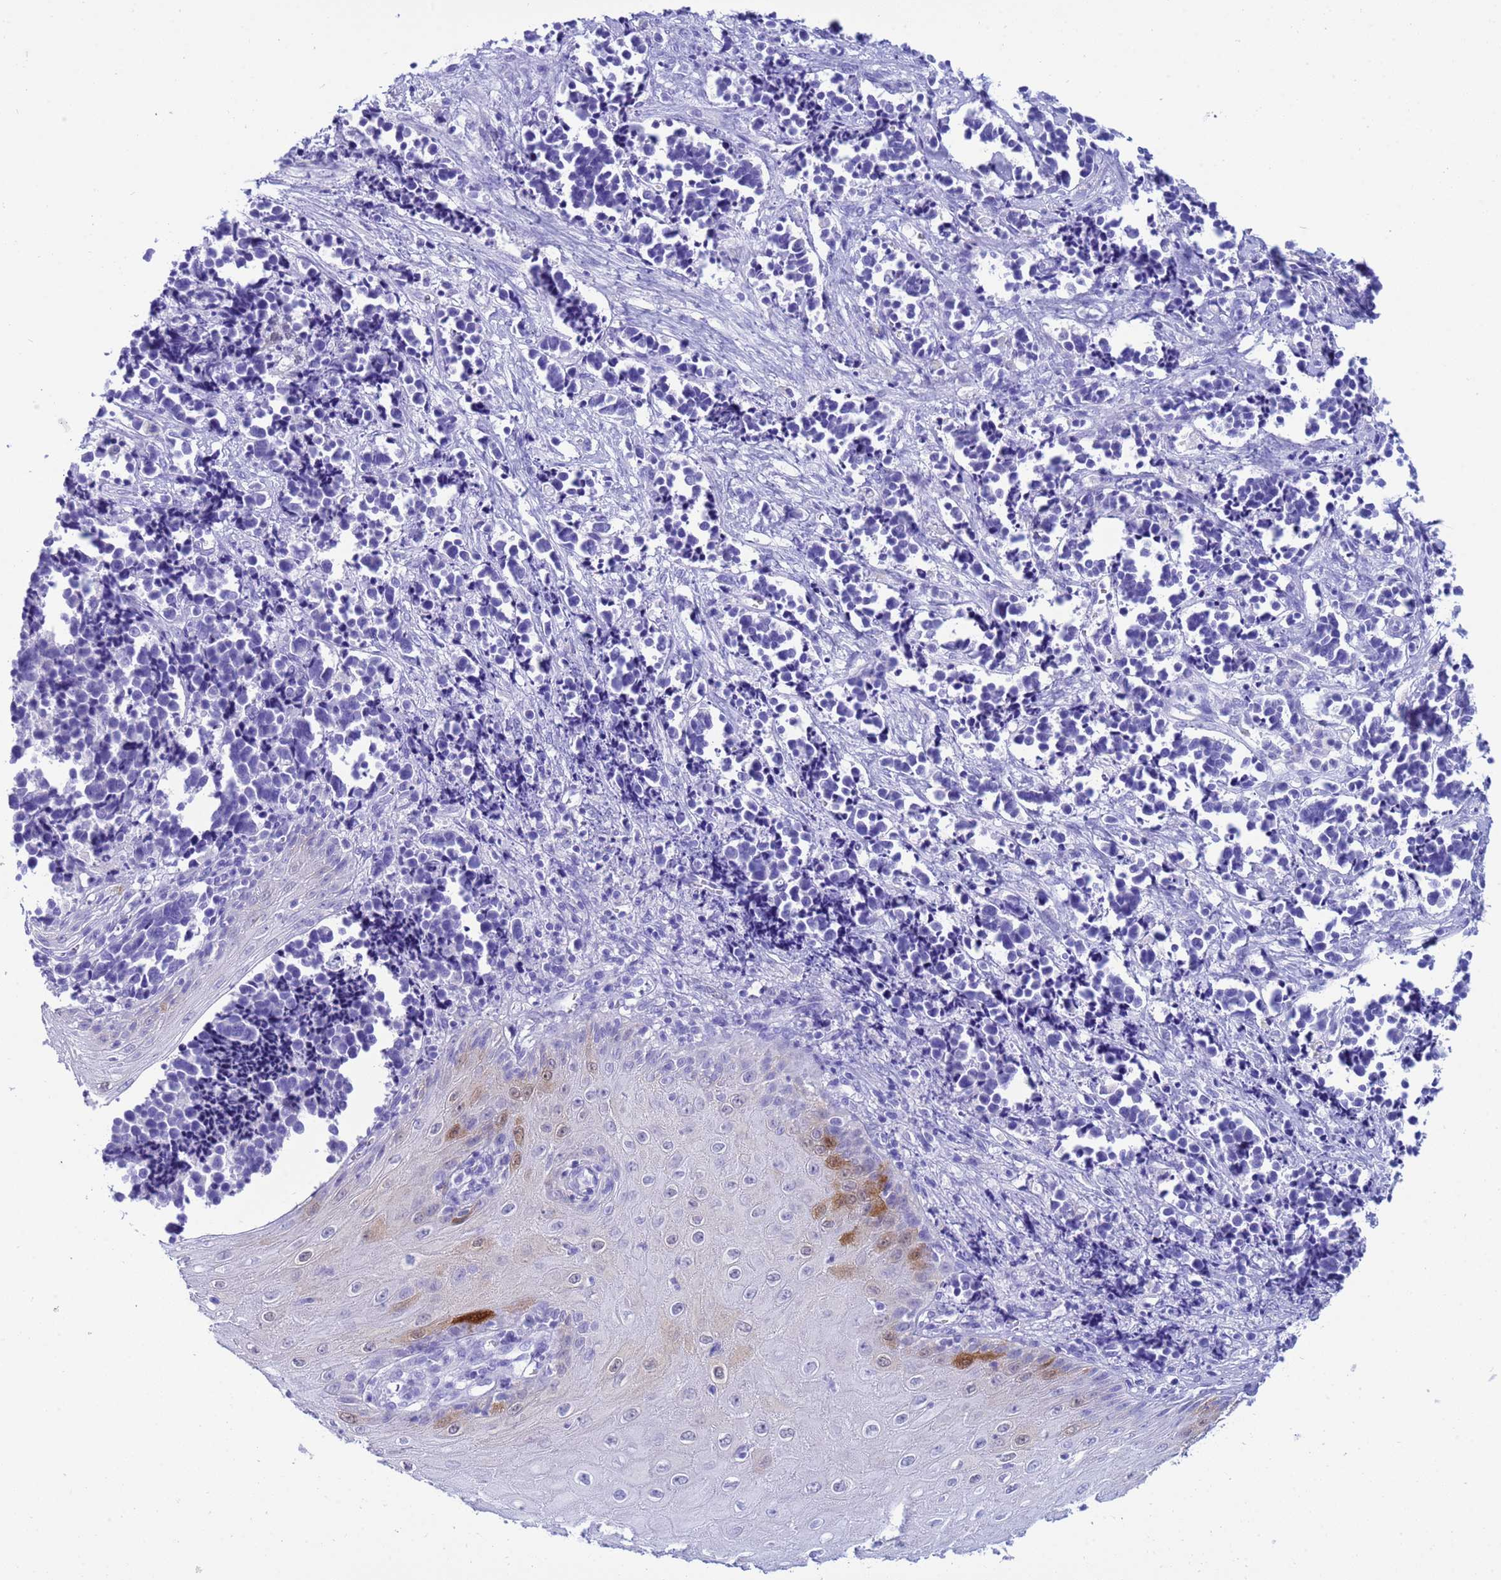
{"staining": {"intensity": "negative", "quantity": "none", "location": "none"}, "tissue": "cervical cancer", "cell_type": "Tumor cells", "image_type": "cancer", "snomed": [{"axis": "morphology", "description": "Normal tissue, NOS"}, {"axis": "morphology", "description": "Squamous cell carcinoma, NOS"}, {"axis": "topography", "description": "Cervix"}], "caption": "The image exhibits no significant expression in tumor cells of squamous cell carcinoma (cervical).", "gene": "AKR1C2", "patient": {"sex": "female", "age": 35}}